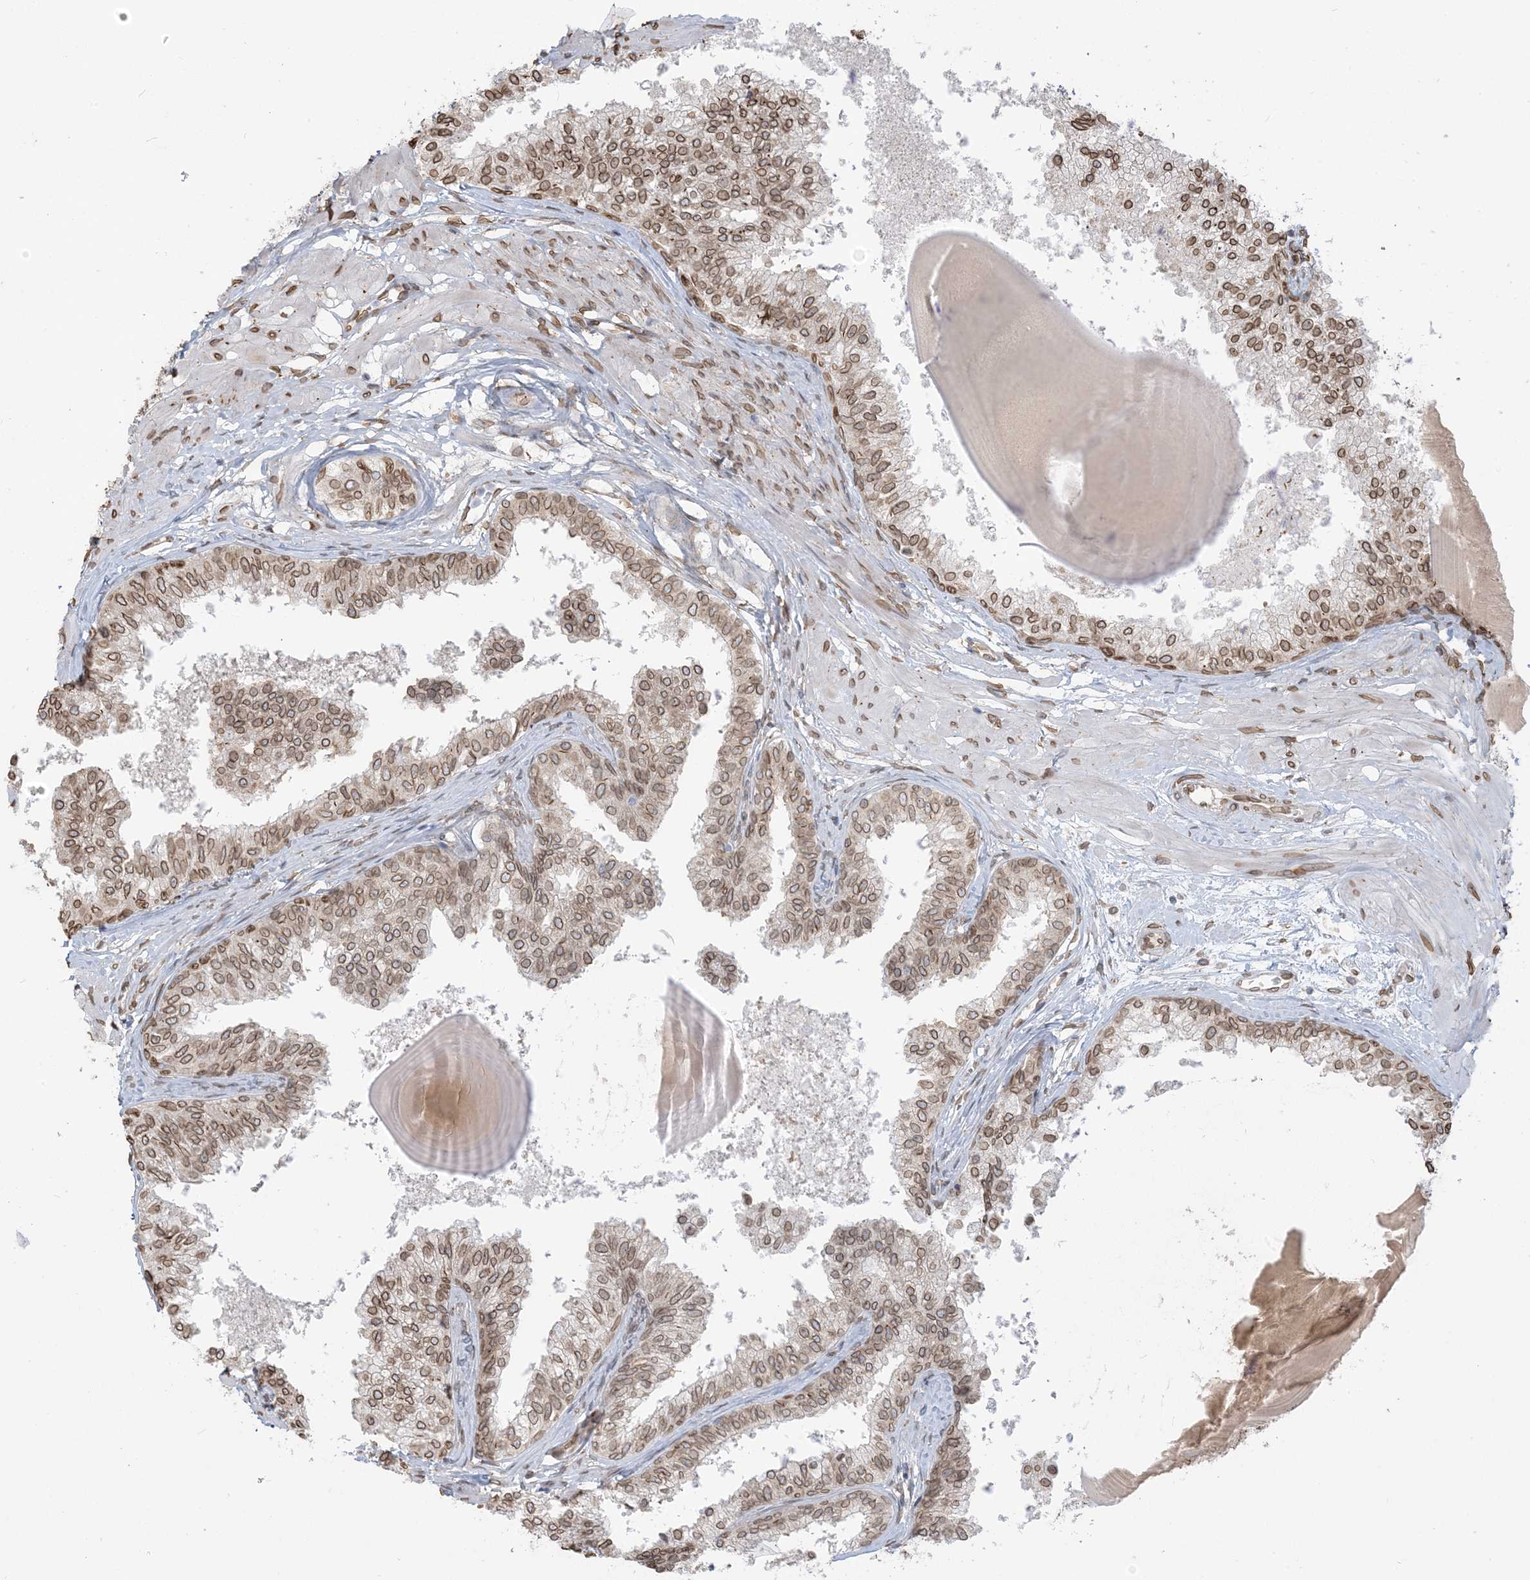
{"staining": {"intensity": "moderate", "quantity": ">75%", "location": "cytoplasmic/membranous,nuclear"}, "tissue": "prostate", "cell_type": "Glandular cells", "image_type": "normal", "snomed": [{"axis": "morphology", "description": "Normal tissue, NOS"}, {"axis": "topography", "description": "Prostate"}], "caption": "A micrograph of prostate stained for a protein exhibits moderate cytoplasmic/membranous,nuclear brown staining in glandular cells. (DAB (3,3'-diaminobenzidine) = brown stain, brightfield microscopy at high magnification).", "gene": "WWP1", "patient": {"sex": "male", "age": 48}}